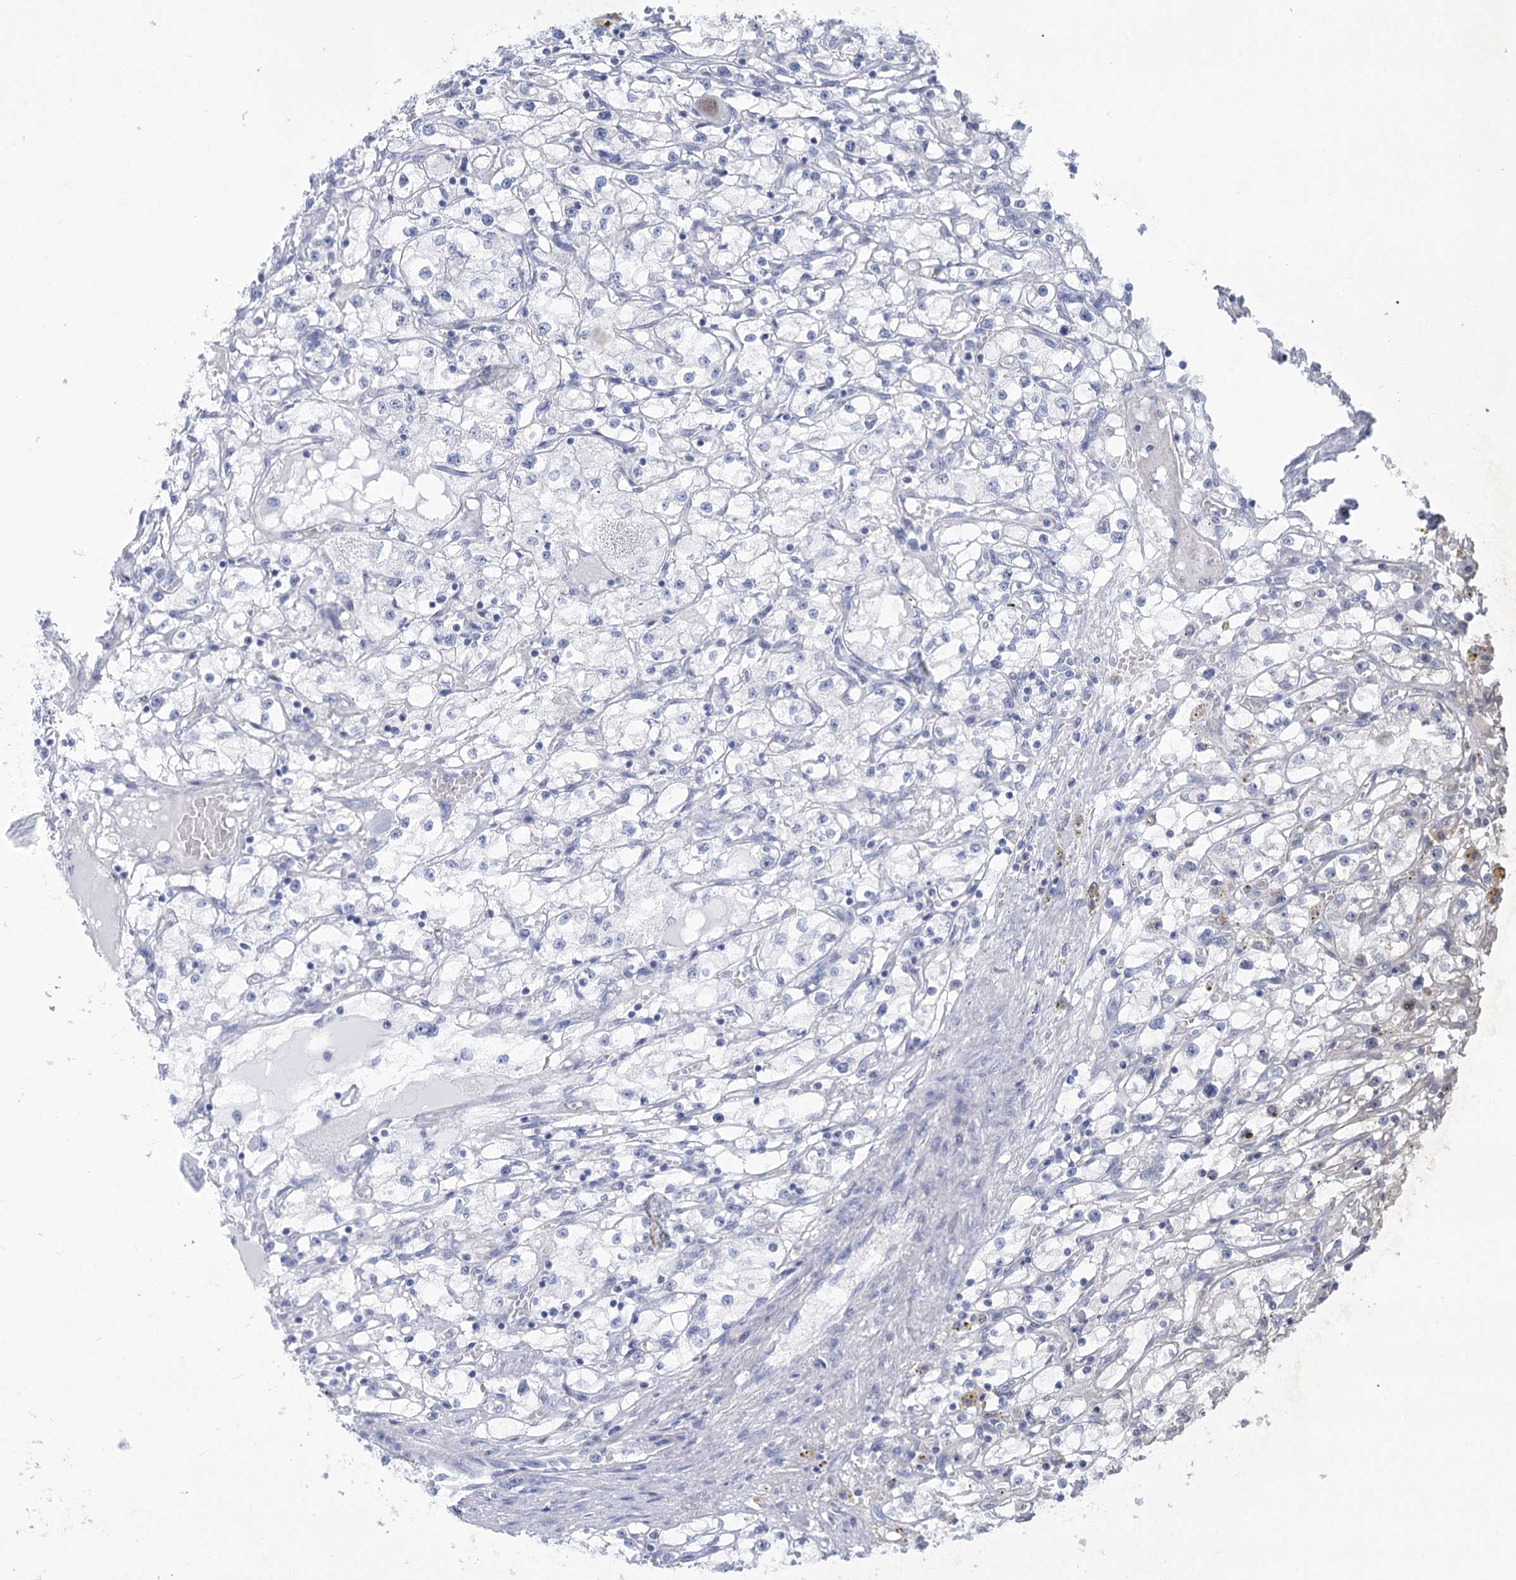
{"staining": {"intensity": "negative", "quantity": "none", "location": "none"}, "tissue": "renal cancer", "cell_type": "Tumor cells", "image_type": "cancer", "snomed": [{"axis": "morphology", "description": "Adenocarcinoma, NOS"}, {"axis": "topography", "description": "Kidney"}], "caption": "A micrograph of adenocarcinoma (renal) stained for a protein reveals no brown staining in tumor cells.", "gene": "CARD19", "patient": {"sex": "male", "age": 56}}